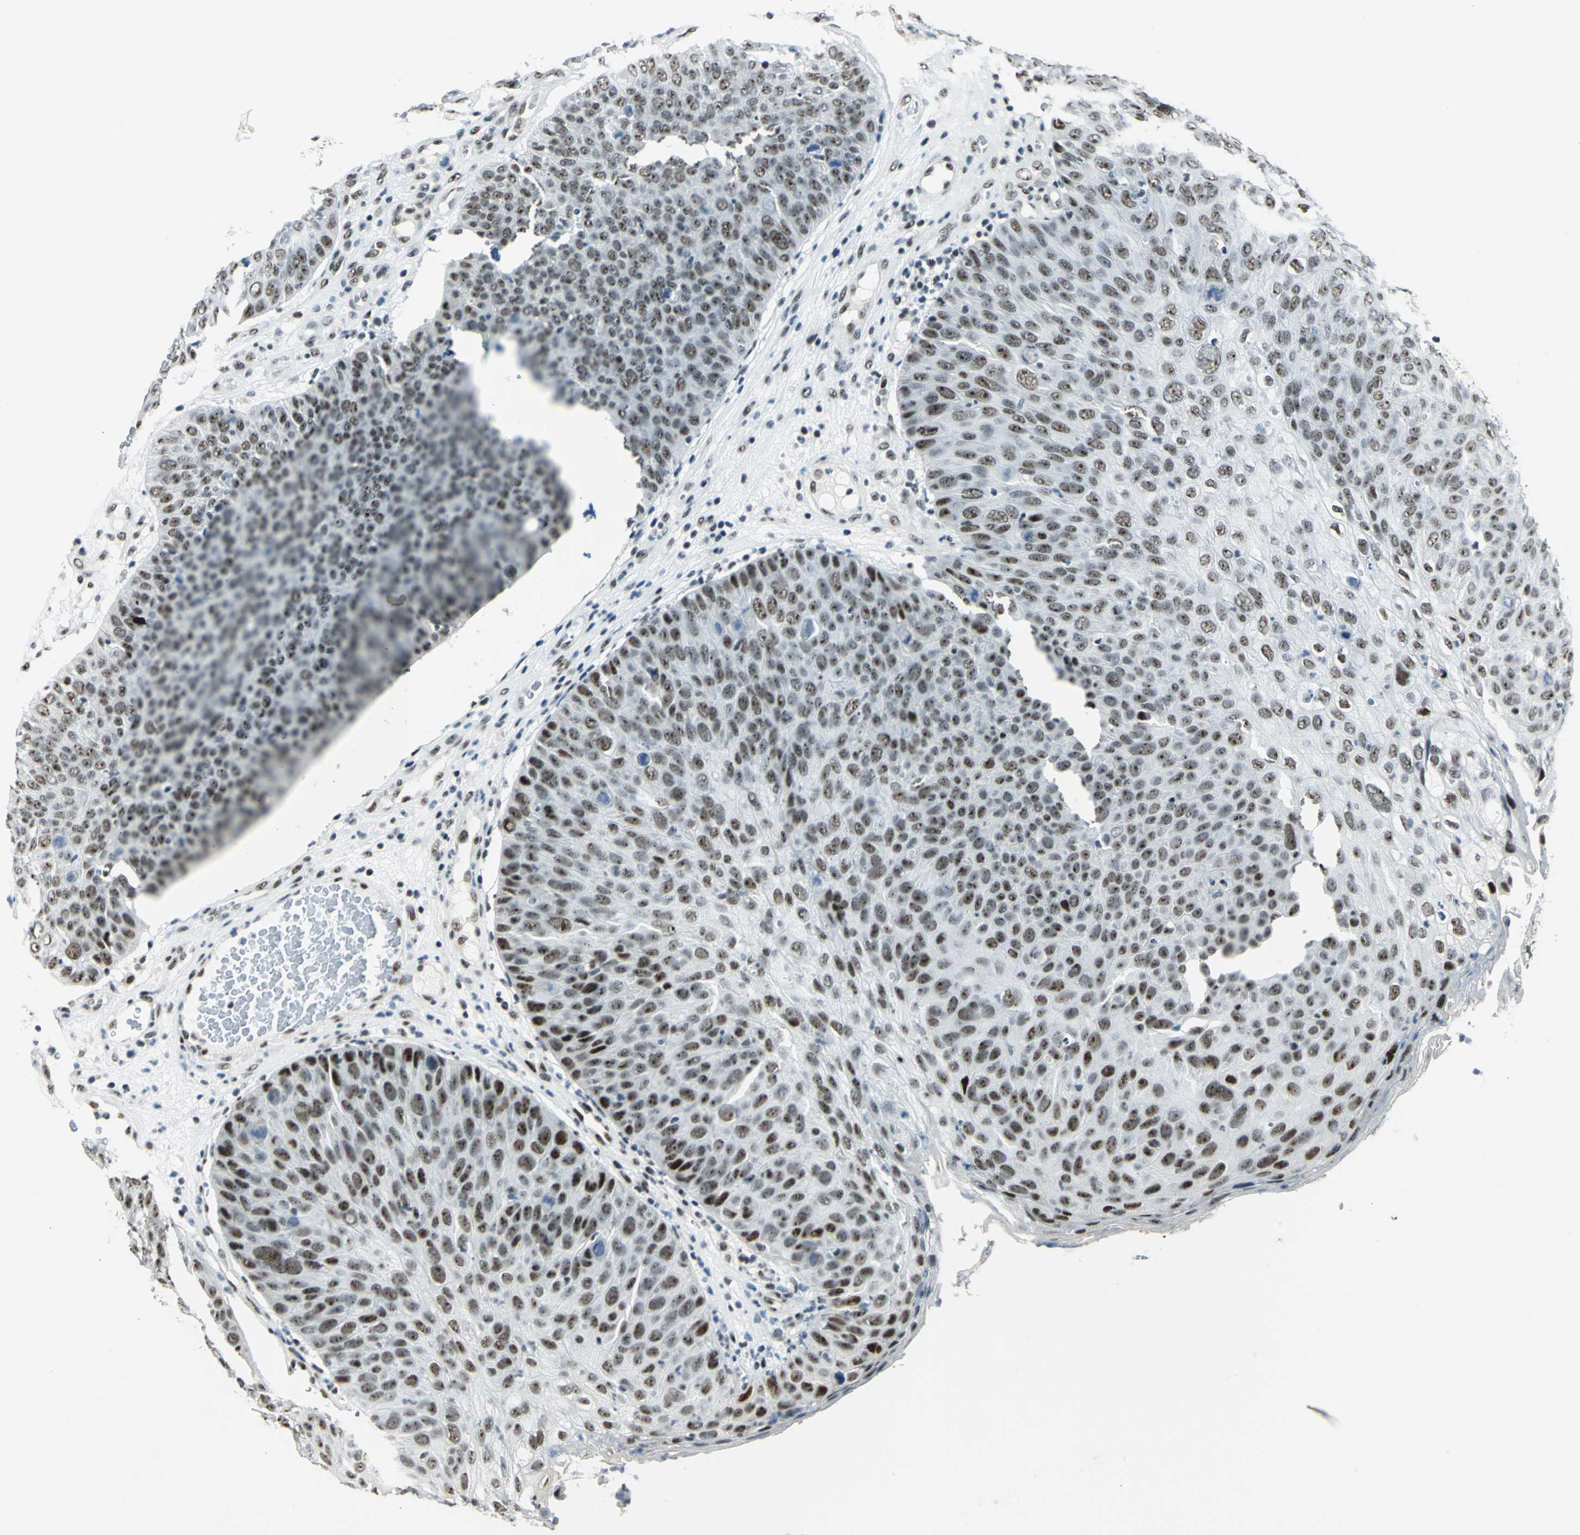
{"staining": {"intensity": "strong", "quantity": ">75%", "location": "nuclear"}, "tissue": "skin cancer", "cell_type": "Tumor cells", "image_type": "cancer", "snomed": [{"axis": "morphology", "description": "Squamous cell carcinoma, NOS"}, {"axis": "topography", "description": "Skin"}], "caption": "Squamous cell carcinoma (skin) stained with DAB IHC shows high levels of strong nuclear expression in approximately >75% of tumor cells.", "gene": "KAT6B", "patient": {"sex": "male", "age": 87}}